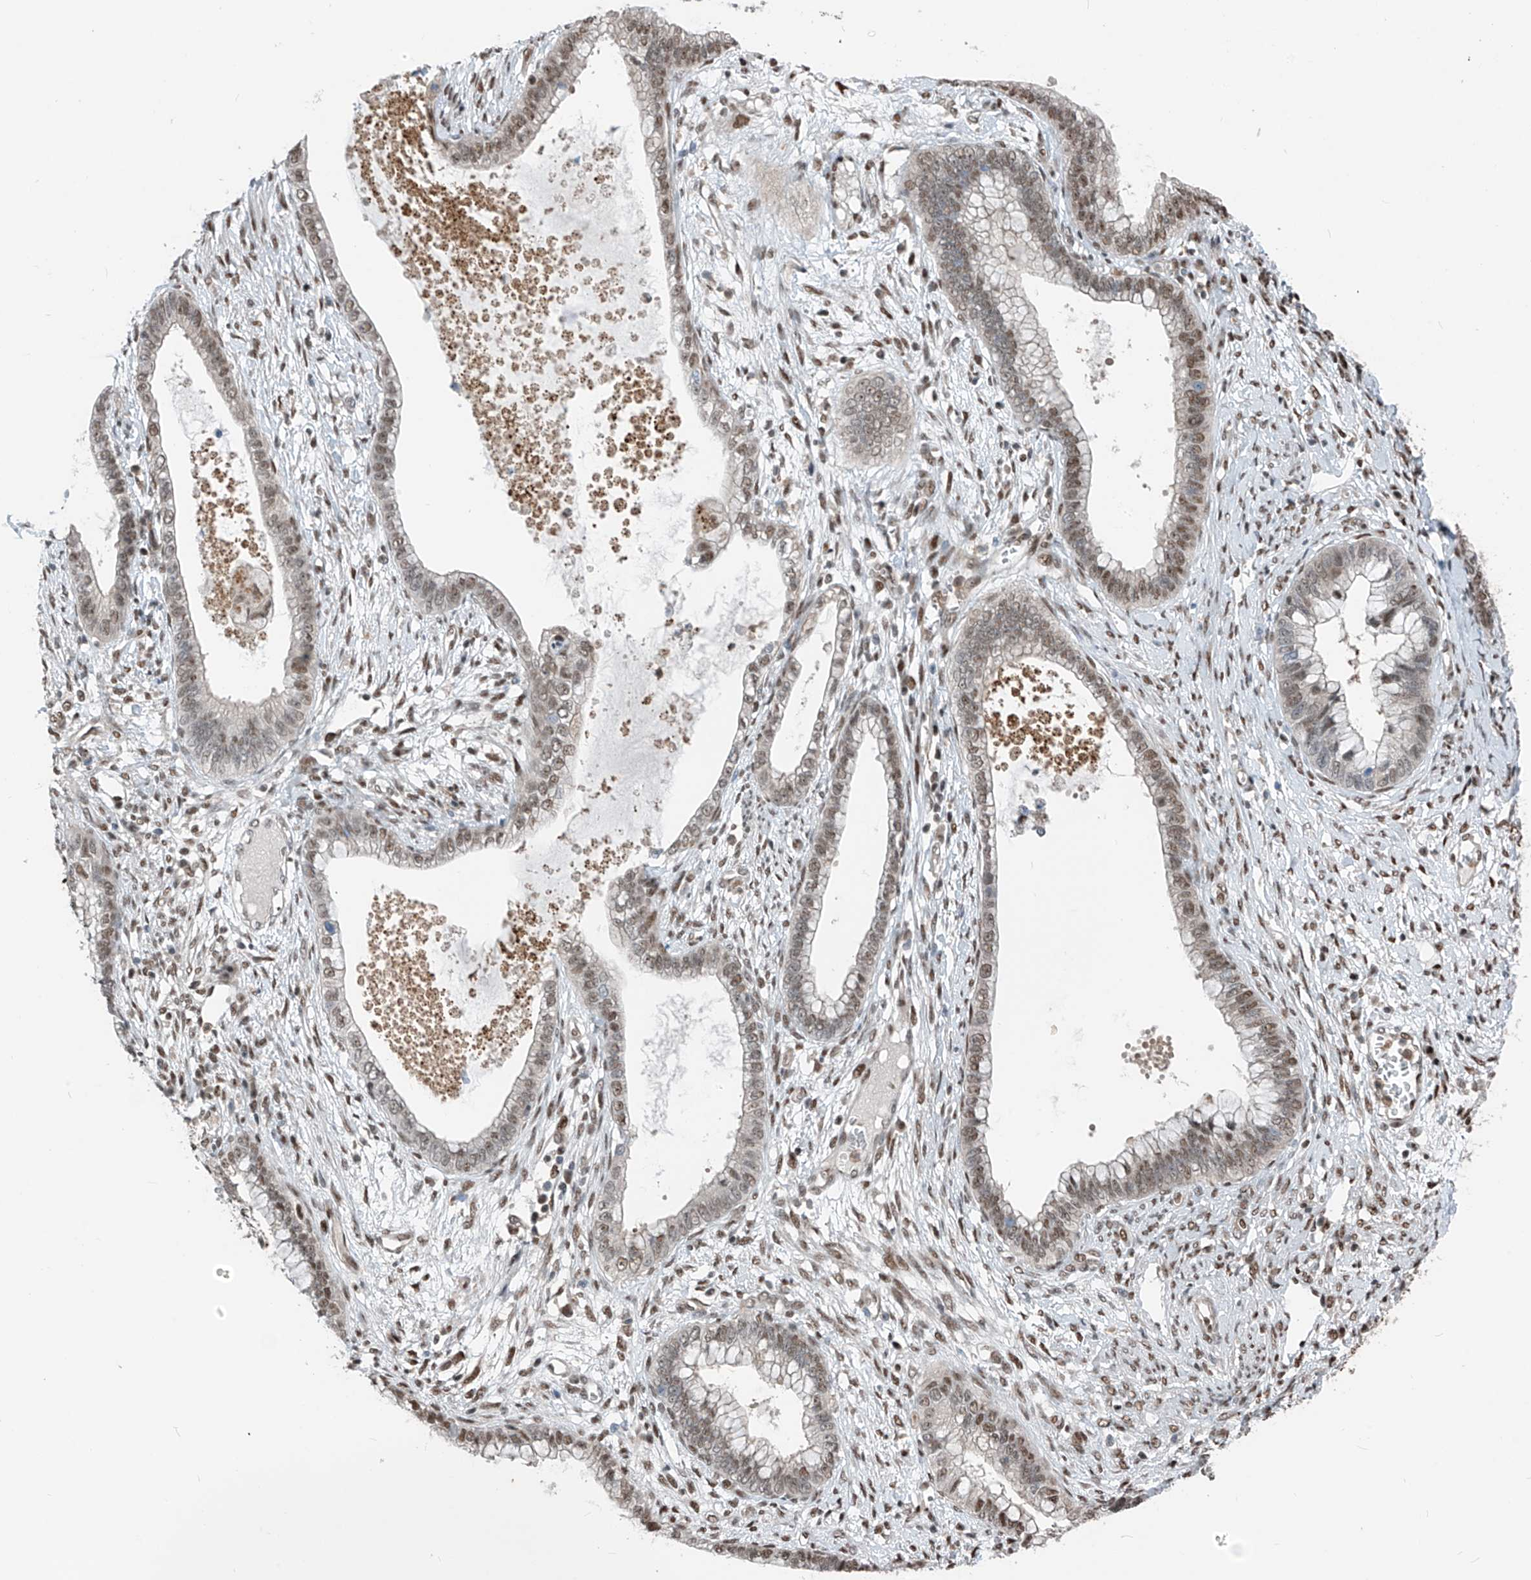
{"staining": {"intensity": "moderate", "quantity": ">75%", "location": "nuclear"}, "tissue": "cervical cancer", "cell_type": "Tumor cells", "image_type": "cancer", "snomed": [{"axis": "morphology", "description": "Adenocarcinoma, NOS"}, {"axis": "topography", "description": "Cervix"}], "caption": "A high-resolution photomicrograph shows immunohistochemistry staining of cervical cancer, which displays moderate nuclear staining in approximately >75% of tumor cells.", "gene": "RBP7", "patient": {"sex": "female", "age": 44}}